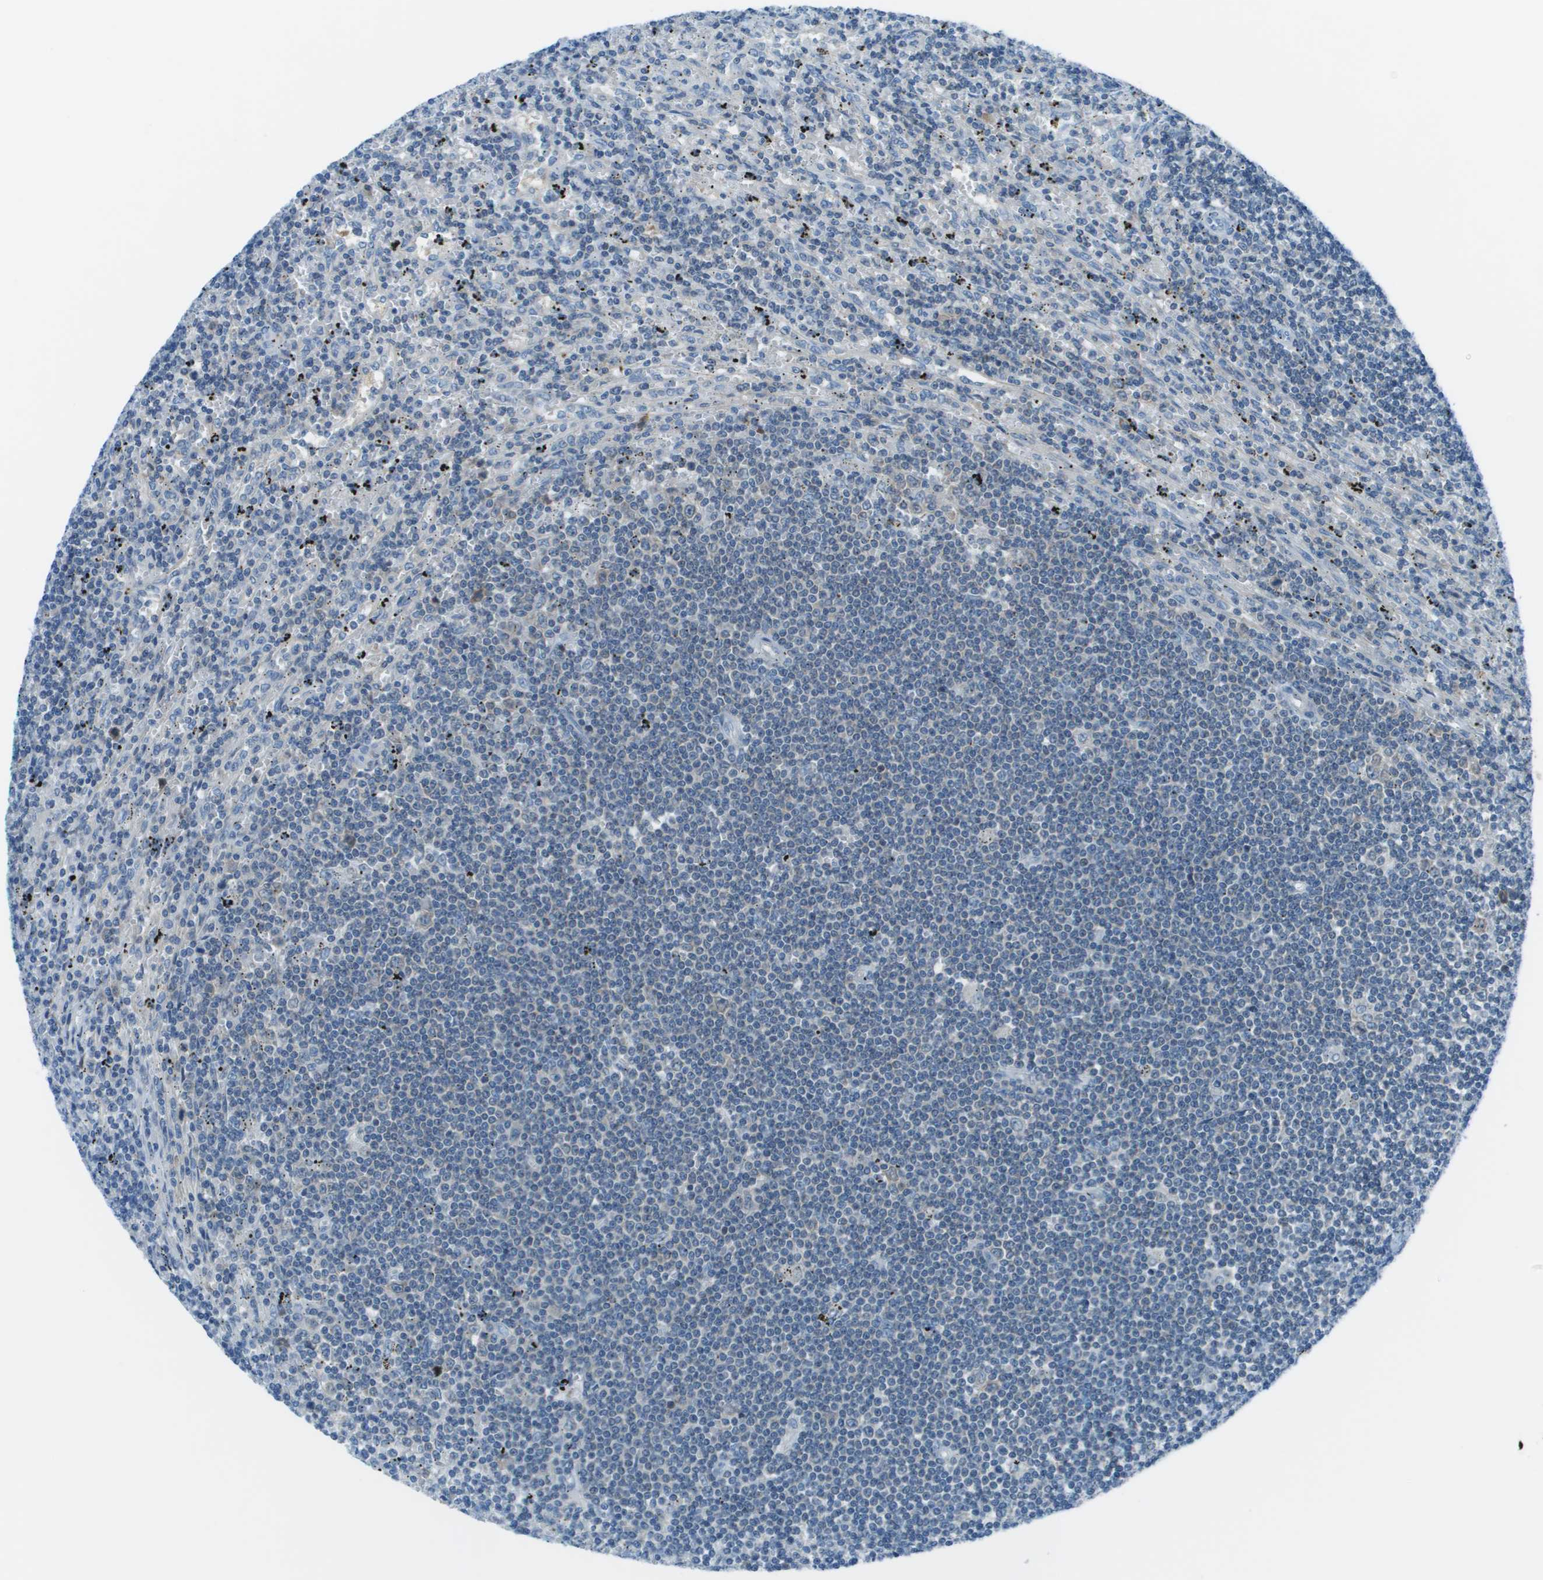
{"staining": {"intensity": "negative", "quantity": "none", "location": "none"}, "tissue": "lymphoma", "cell_type": "Tumor cells", "image_type": "cancer", "snomed": [{"axis": "morphology", "description": "Malignant lymphoma, non-Hodgkin's type, Low grade"}, {"axis": "topography", "description": "Spleen"}], "caption": "Tumor cells are negative for protein expression in human lymphoma.", "gene": "STIP1", "patient": {"sex": "male", "age": 76}}